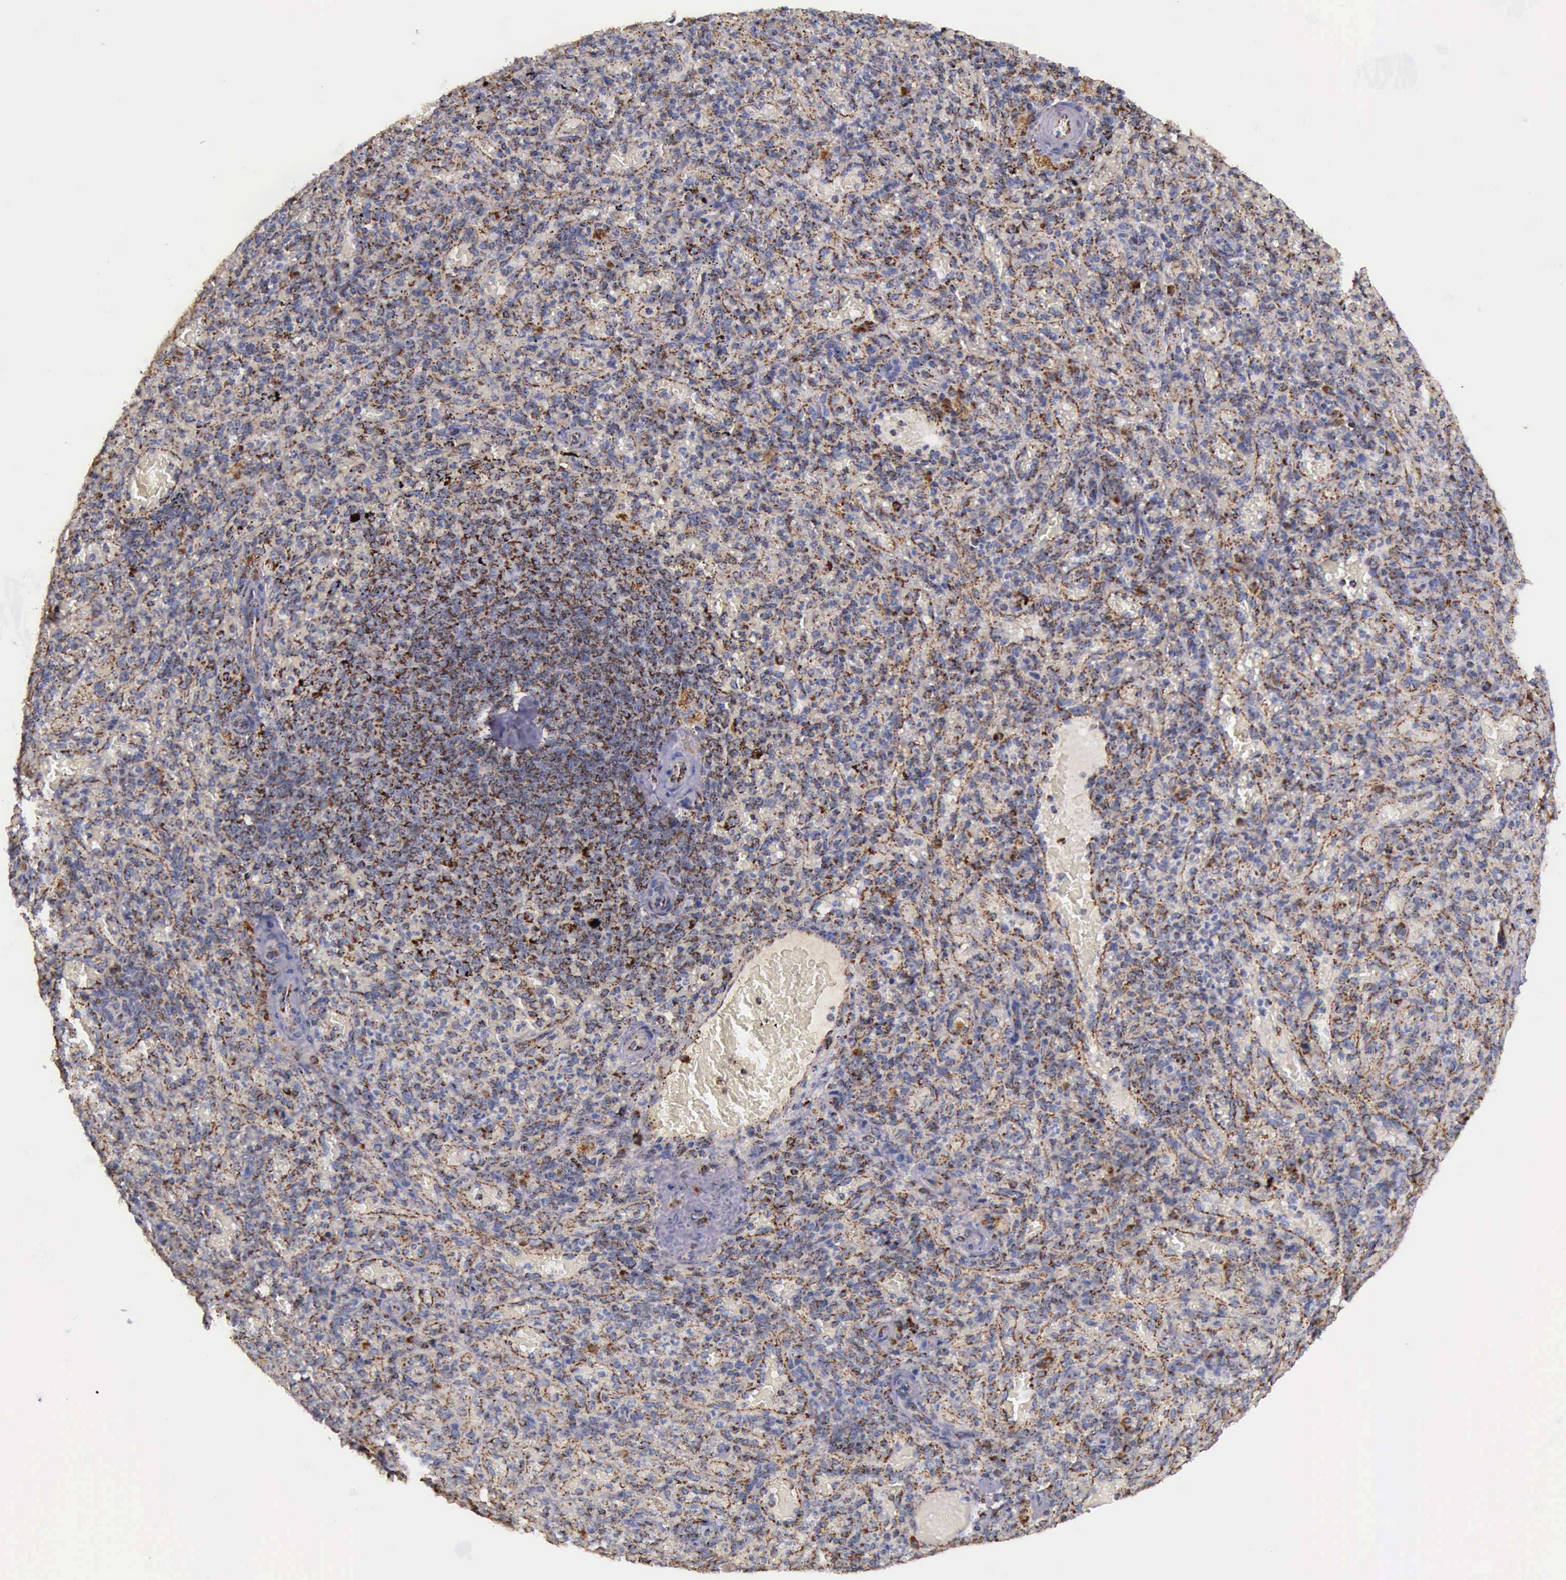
{"staining": {"intensity": "moderate", "quantity": "25%-75%", "location": "cytoplasmic/membranous"}, "tissue": "spleen", "cell_type": "Cells in red pulp", "image_type": "normal", "snomed": [{"axis": "morphology", "description": "Normal tissue, NOS"}, {"axis": "topography", "description": "Spleen"}], "caption": "Spleen was stained to show a protein in brown. There is medium levels of moderate cytoplasmic/membranous positivity in about 25%-75% of cells in red pulp. (DAB = brown stain, brightfield microscopy at high magnification).", "gene": "TXN2", "patient": {"sex": "female", "age": 50}}